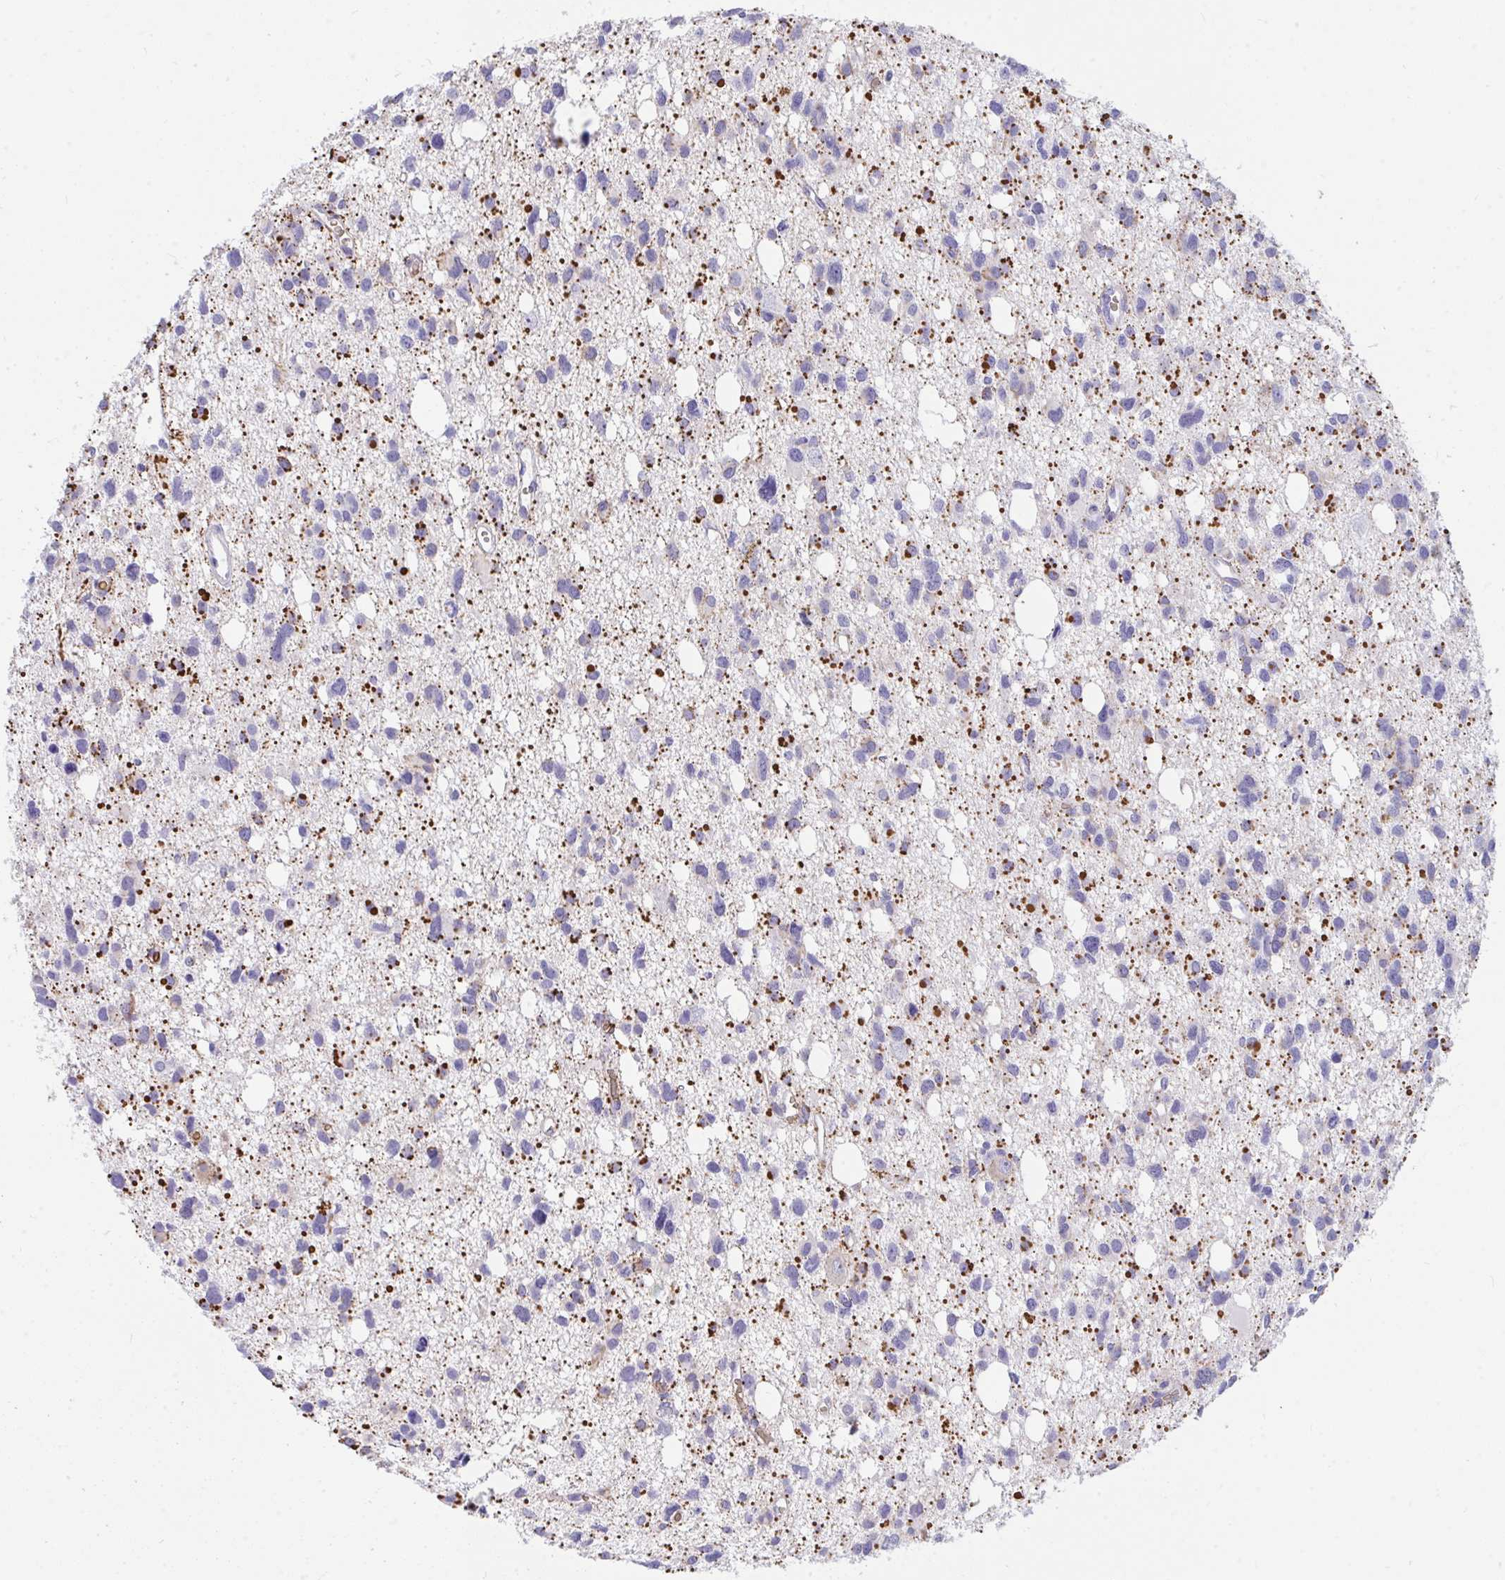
{"staining": {"intensity": "moderate", "quantity": "<25%", "location": "cytoplasmic/membranous"}, "tissue": "glioma", "cell_type": "Tumor cells", "image_type": "cancer", "snomed": [{"axis": "morphology", "description": "Glioma, malignant, High grade"}, {"axis": "topography", "description": "Brain"}], "caption": "Malignant glioma (high-grade) stained for a protein shows moderate cytoplasmic/membranous positivity in tumor cells. The protein is shown in brown color, while the nuclei are stained blue.", "gene": "ANK1", "patient": {"sex": "male", "age": 23}}